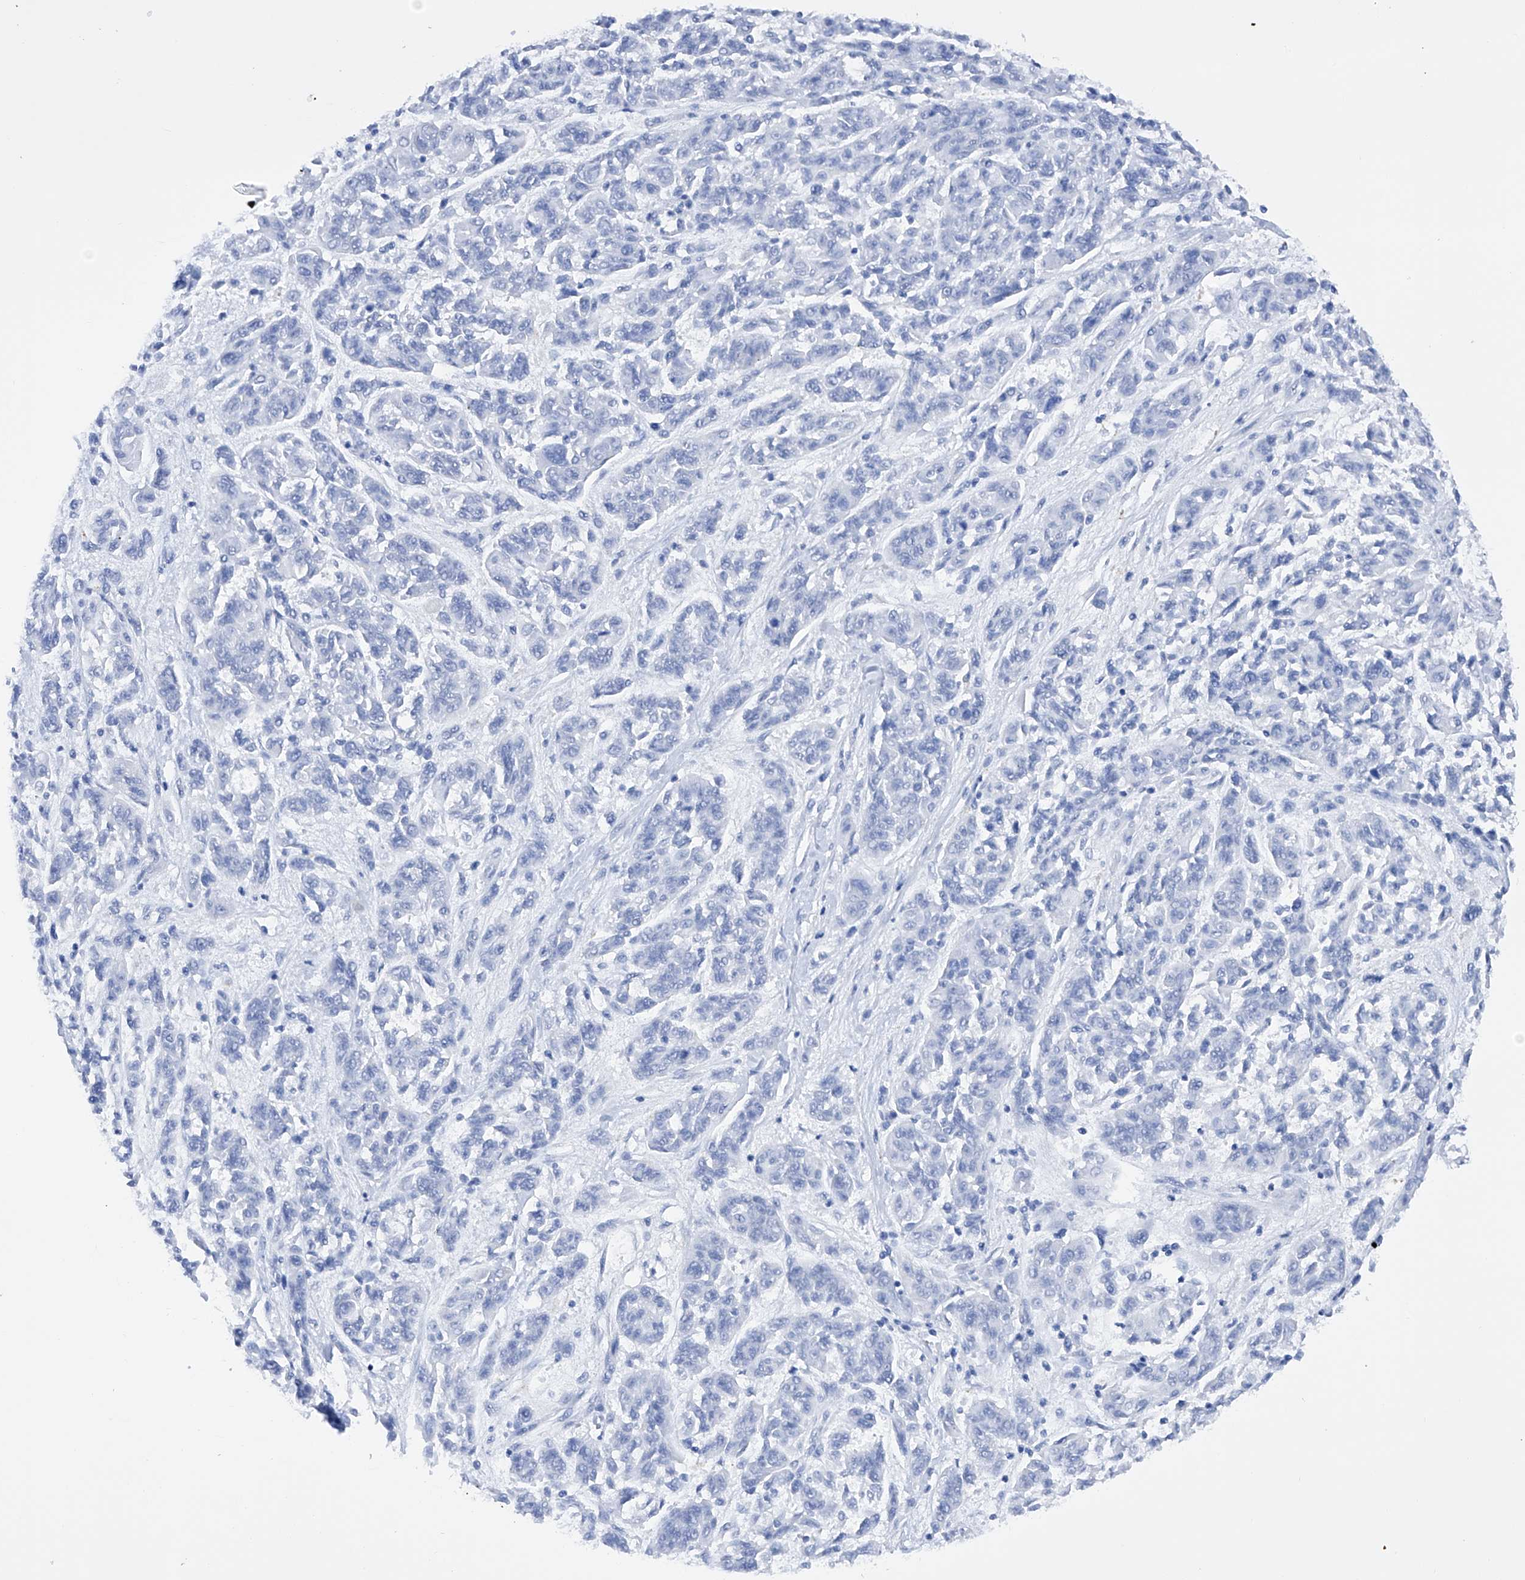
{"staining": {"intensity": "negative", "quantity": "none", "location": "none"}, "tissue": "melanoma", "cell_type": "Tumor cells", "image_type": "cancer", "snomed": [{"axis": "morphology", "description": "Malignant melanoma, NOS"}, {"axis": "topography", "description": "Skin"}], "caption": "Immunohistochemistry (IHC) of human melanoma demonstrates no expression in tumor cells.", "gene": "FLG", "patient": {"sex": "male", "age": 53}}